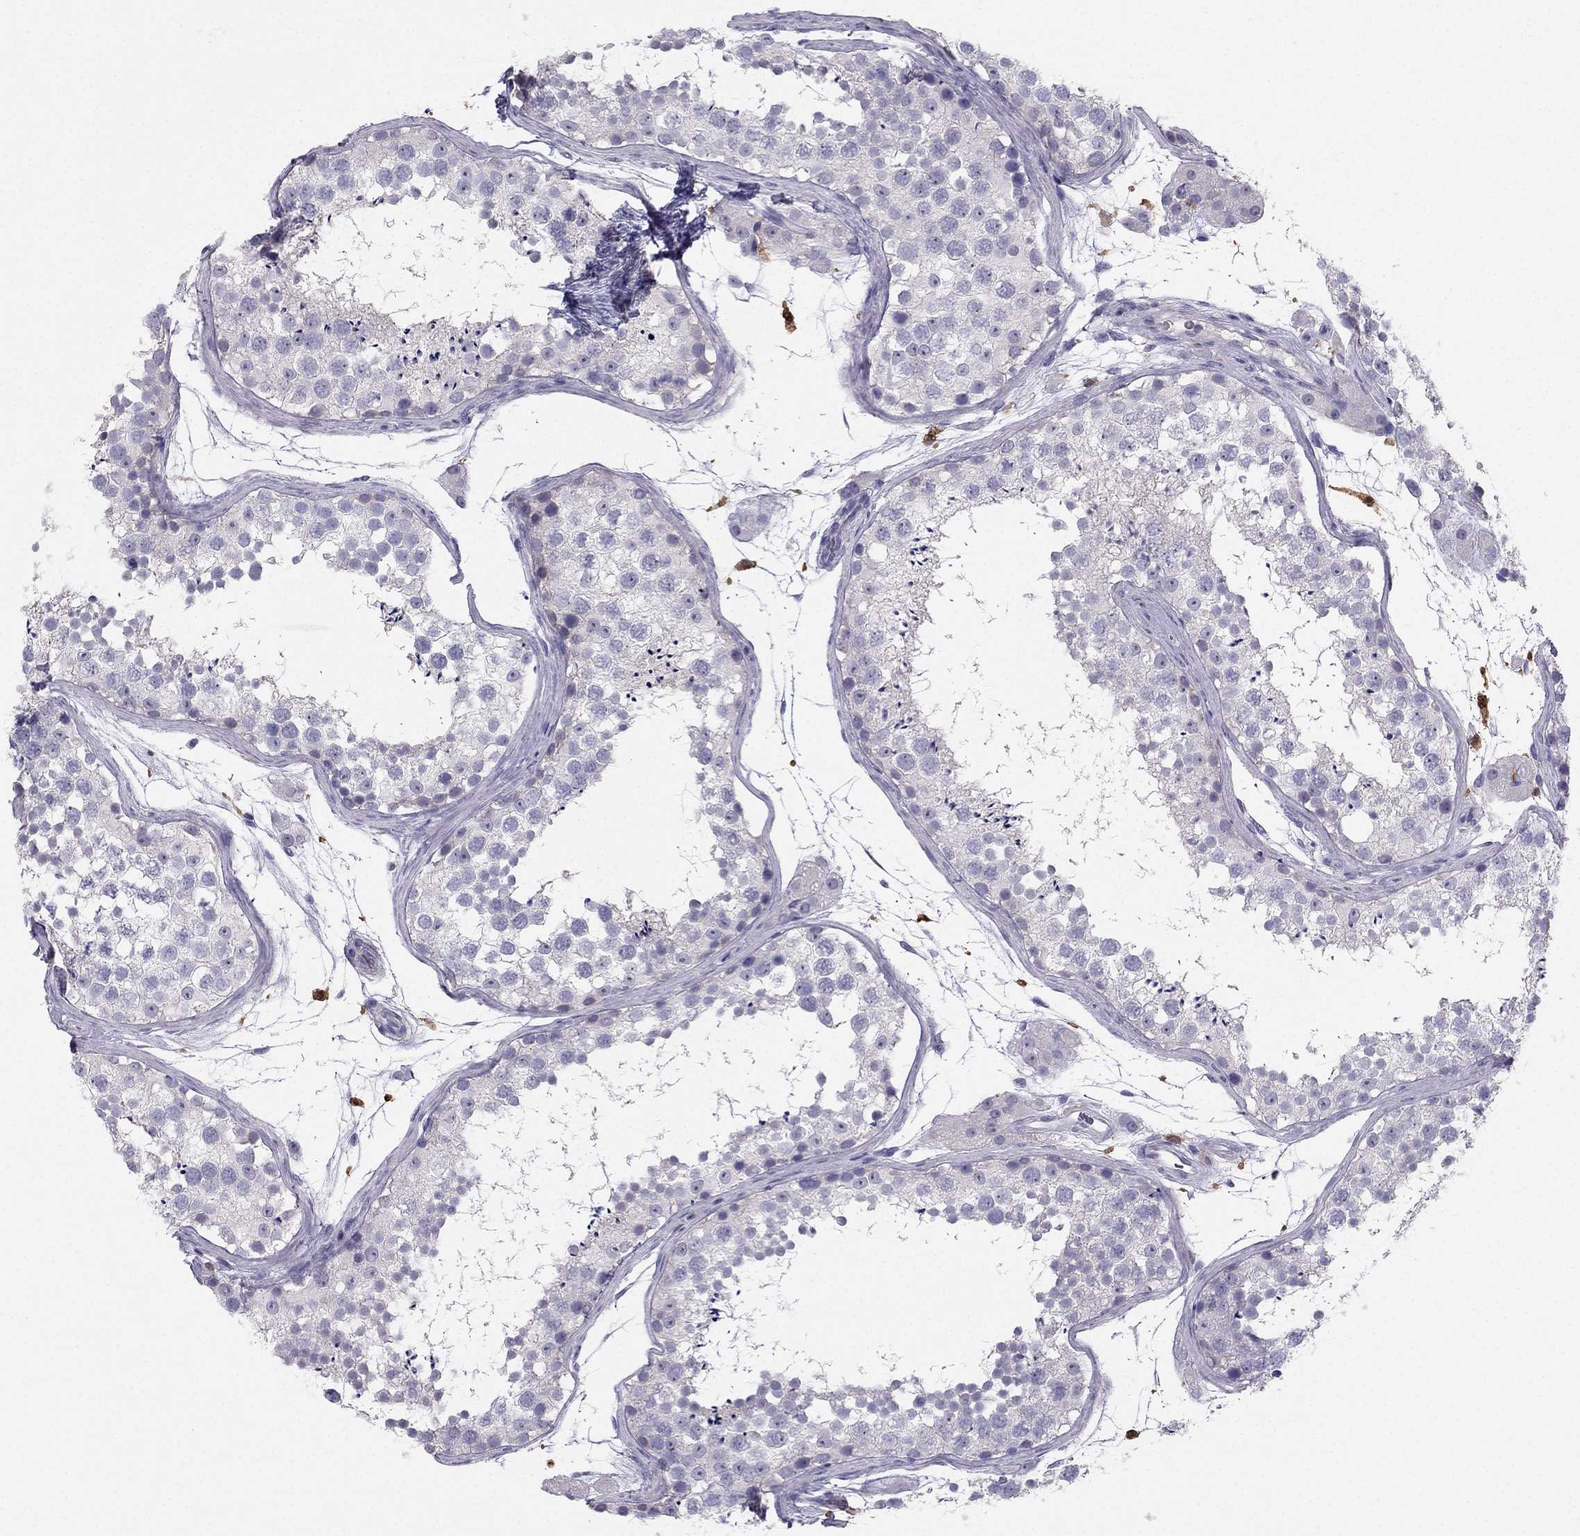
{"staining": {"intensity": "negative", "quantity": "none", "location": "none"}, "tissue": "testis", "cell_type": "Cells in seminiferous ducts", "image_type": "normal", "snomed": [{"axis": "morphology", "description": "Normal tissue, NOS"}, {"axis": "topography", "description": "Testis"}], "caption": "The immunohistochemistry (IHC) micrograph has no significant staining in cells in seminiferous ducts of testis. (DAB immunohistochemistry visualized using brightfield microscopy, high magnification).", "gene": "LMTK3", "patient": {"sex": "male", "age": 41}}